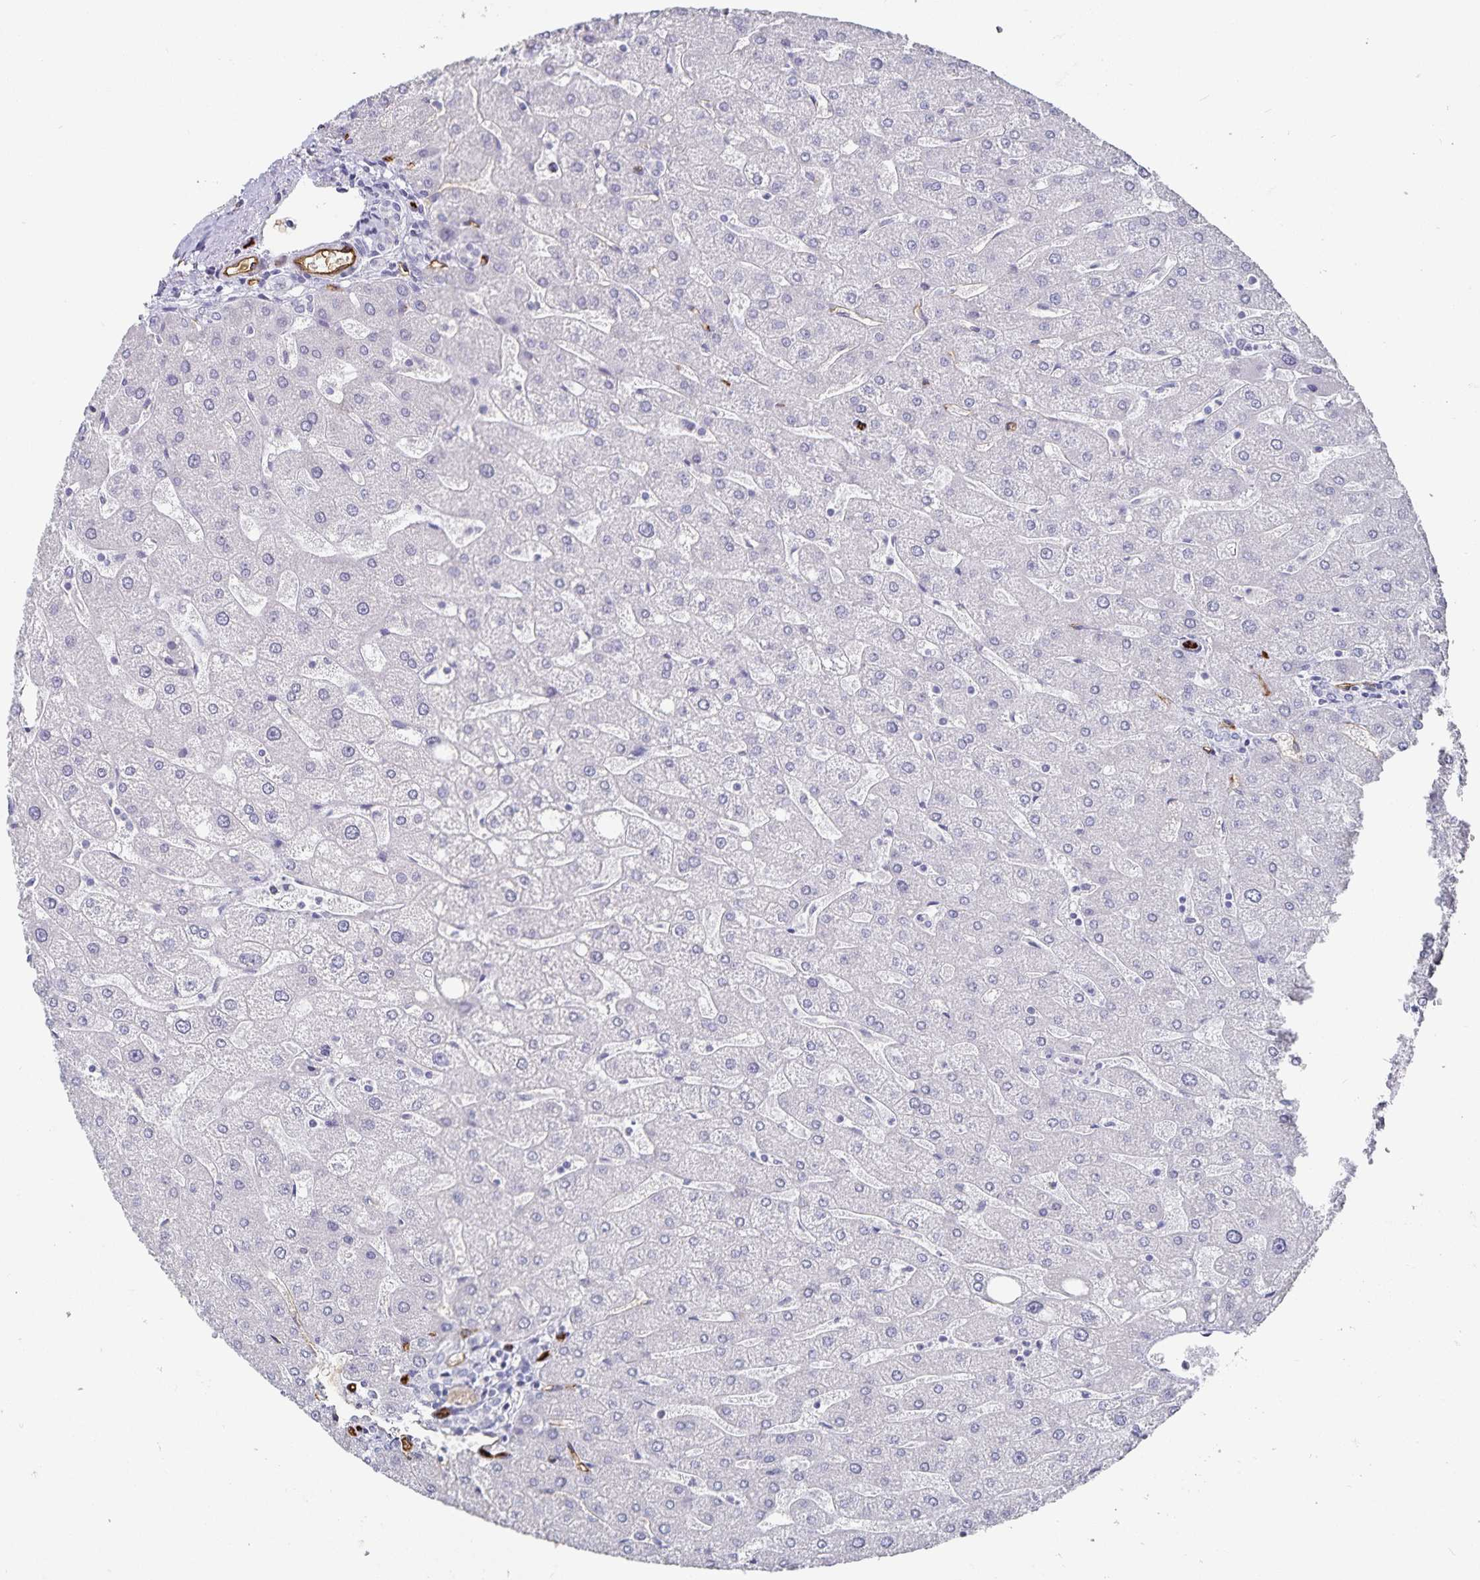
{"staining": {"intensity": "negative", "quantity": "none", "location": "none"}, "tissue": "liver", "cell_type": "Cholangiocytes", "image_type": "normal", "snomed": [{"axis": "morphology", "description": "Normal tissue, NOS"}, {"axis": "topography", "description": "Liver"}], "caption": "The IHC micrograph has no significant expression in cholangiocytes of liver.", "gene": "PODXL", "patient": {"sex": "male", "age": 67}}